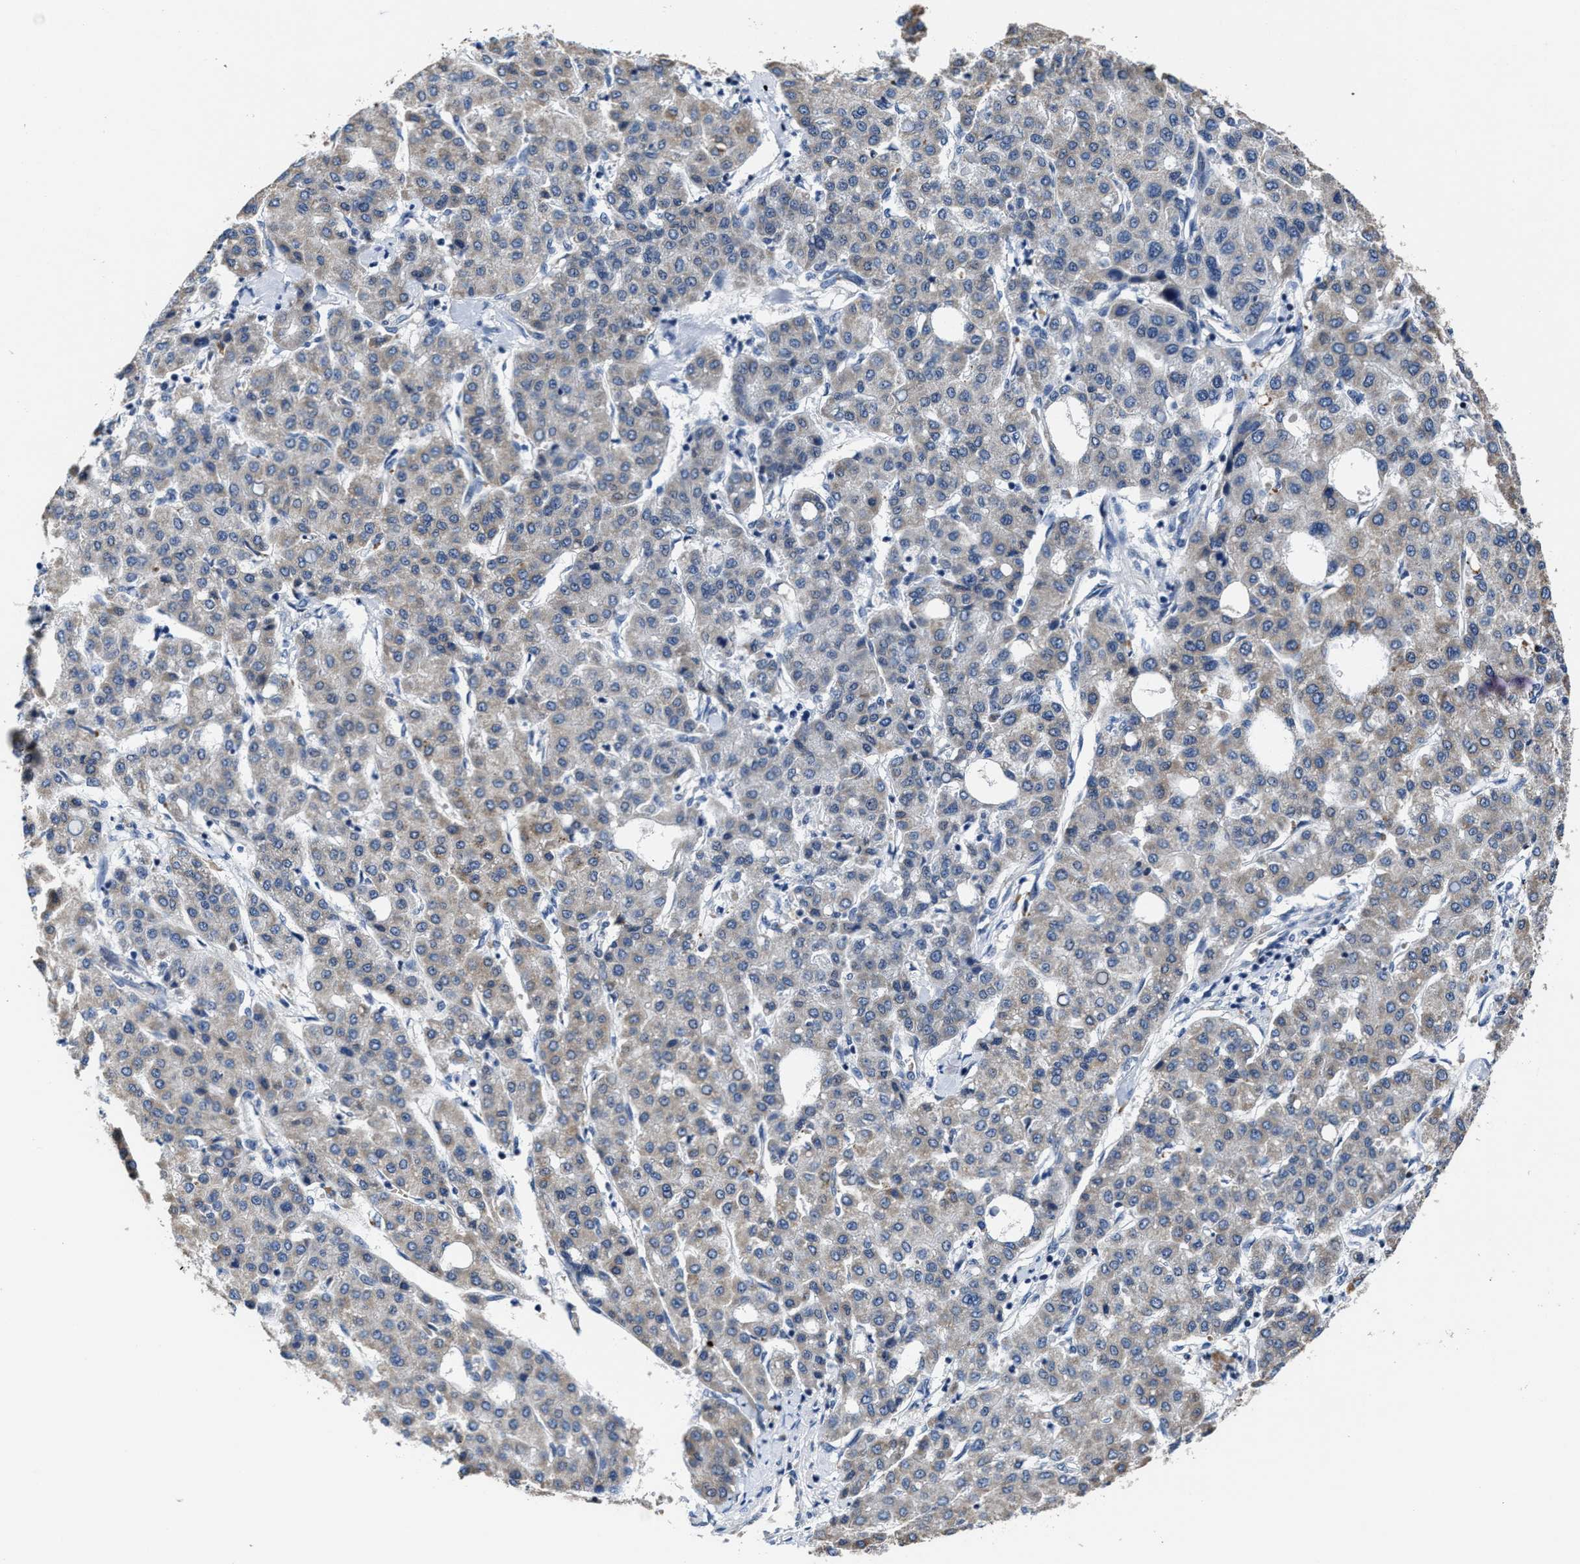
{"staining": {"intensity": "weak", "quantity": "25%-75%", "location": "cytoplasmic/membranous"}, "tissue": "liver cancer", "cell_type": "Tumor cells", "image_type": "cancer", "snomed": [{"axis": "morphology", "description": "Carcinoma, Hepatocellular, NOS"}, {"axis": "topography", "description": "Liver"}], "caption": "A high-resolution photomicrograph shows immunohistochemistry (IHC) staining of liver cancer, which displays weak cytoplasmic/membranous positivity in about 25%-75% of tumor cells.", "gene": "GHITM", "patient": {"sex": "male", "age": 65}}